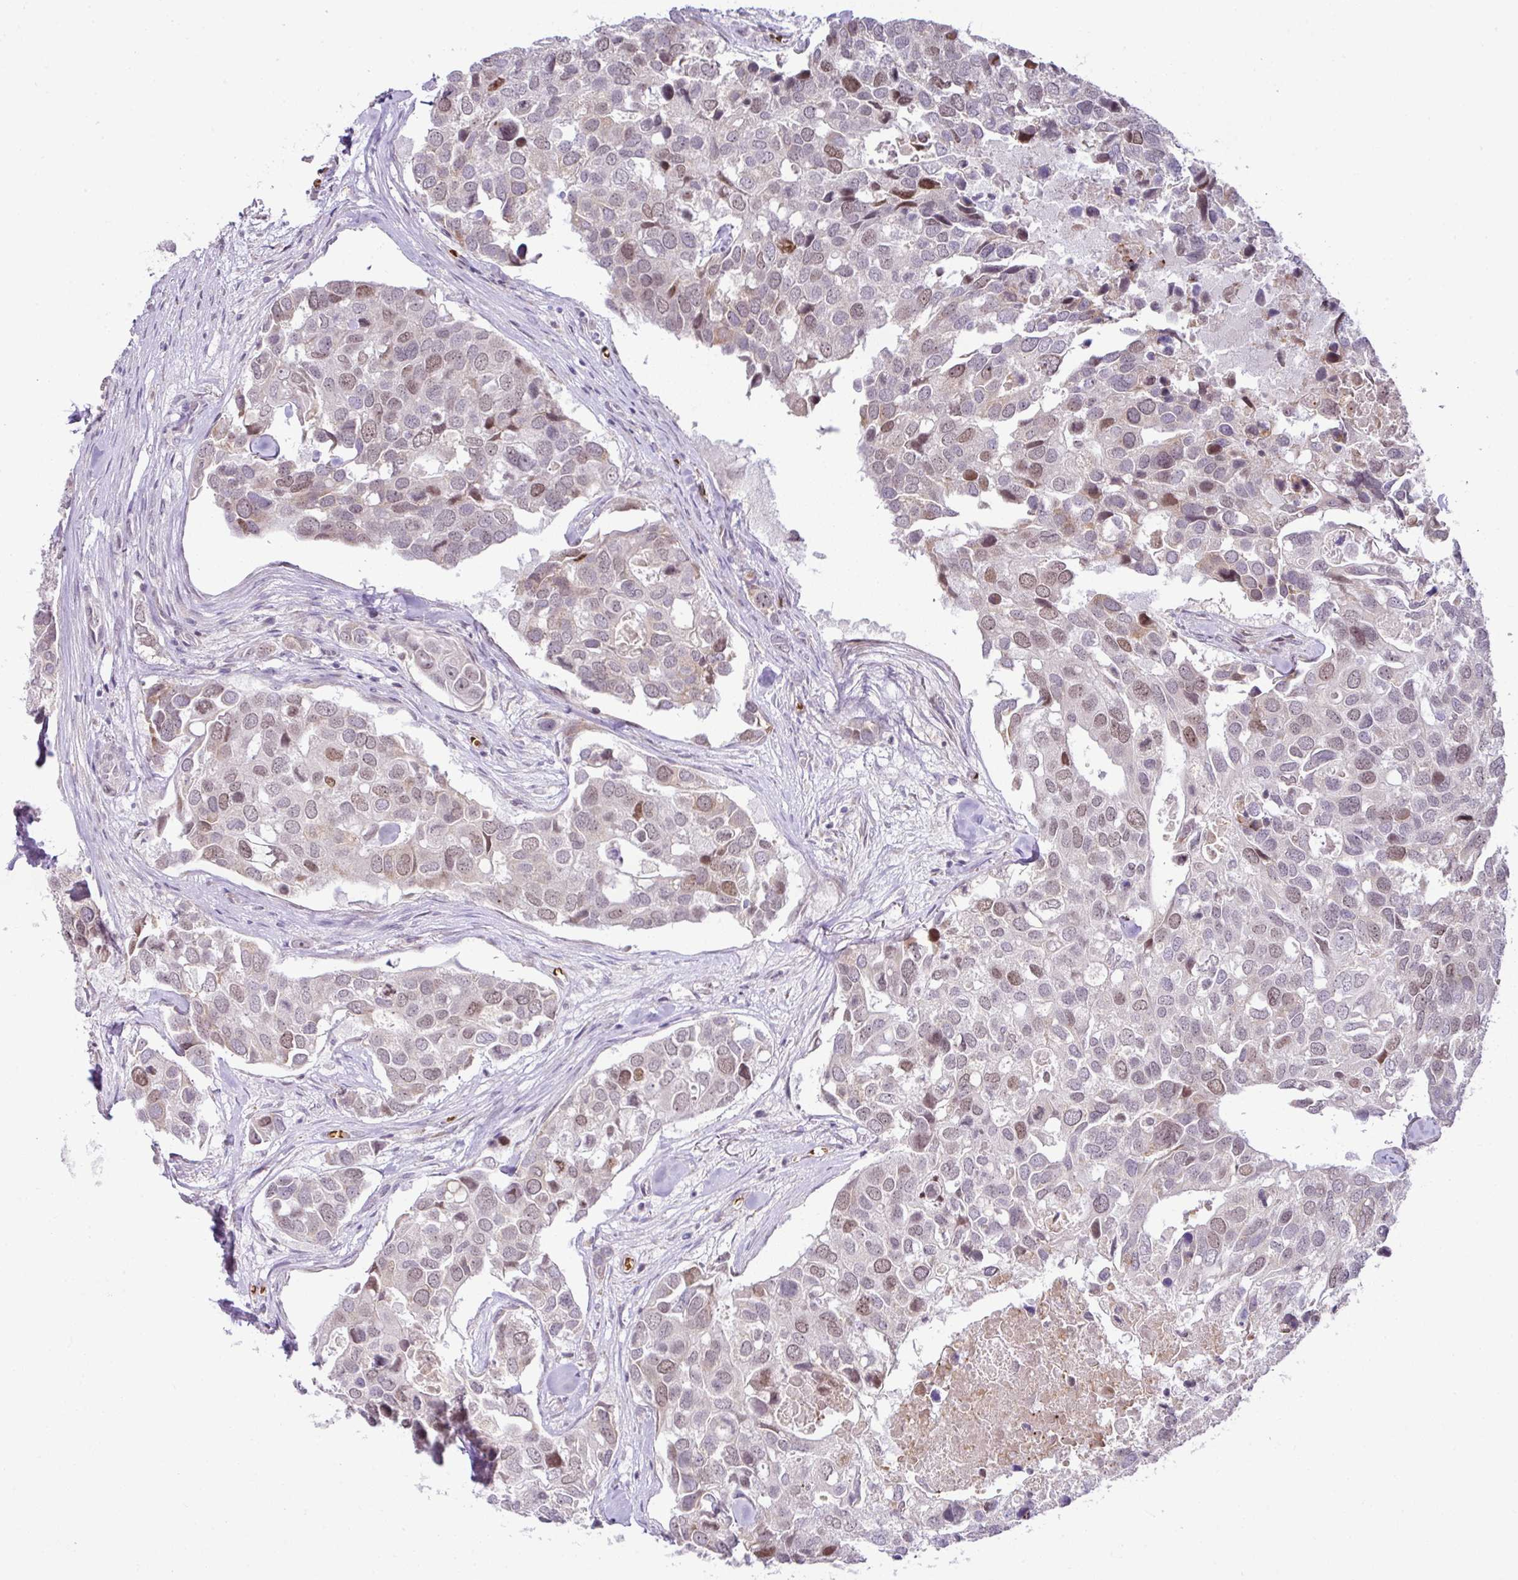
{"staining": {"intensity": "moderate", "quantity": "25%-75%", "location": "nuclear"}, "tissue": "breast cancer", "cell_type": "Tumor cells", "image_type": "cancer", "snomed": [{"axis": "morphology", "description": "Duct carcinoma"}, {"axis": "topography", "description": "Breast"}], "caption": "Tumor cells demonstrate moderate nuclear staining in approximately 25%-75% of cells in invasive ductal carcinoma (breast). (DAB (3,3'-diaminobenzidine) IHC with brightfield microscopy, high magnification).", "gene": "PARP2", "patient": {"sex": "female", "age": 83}}